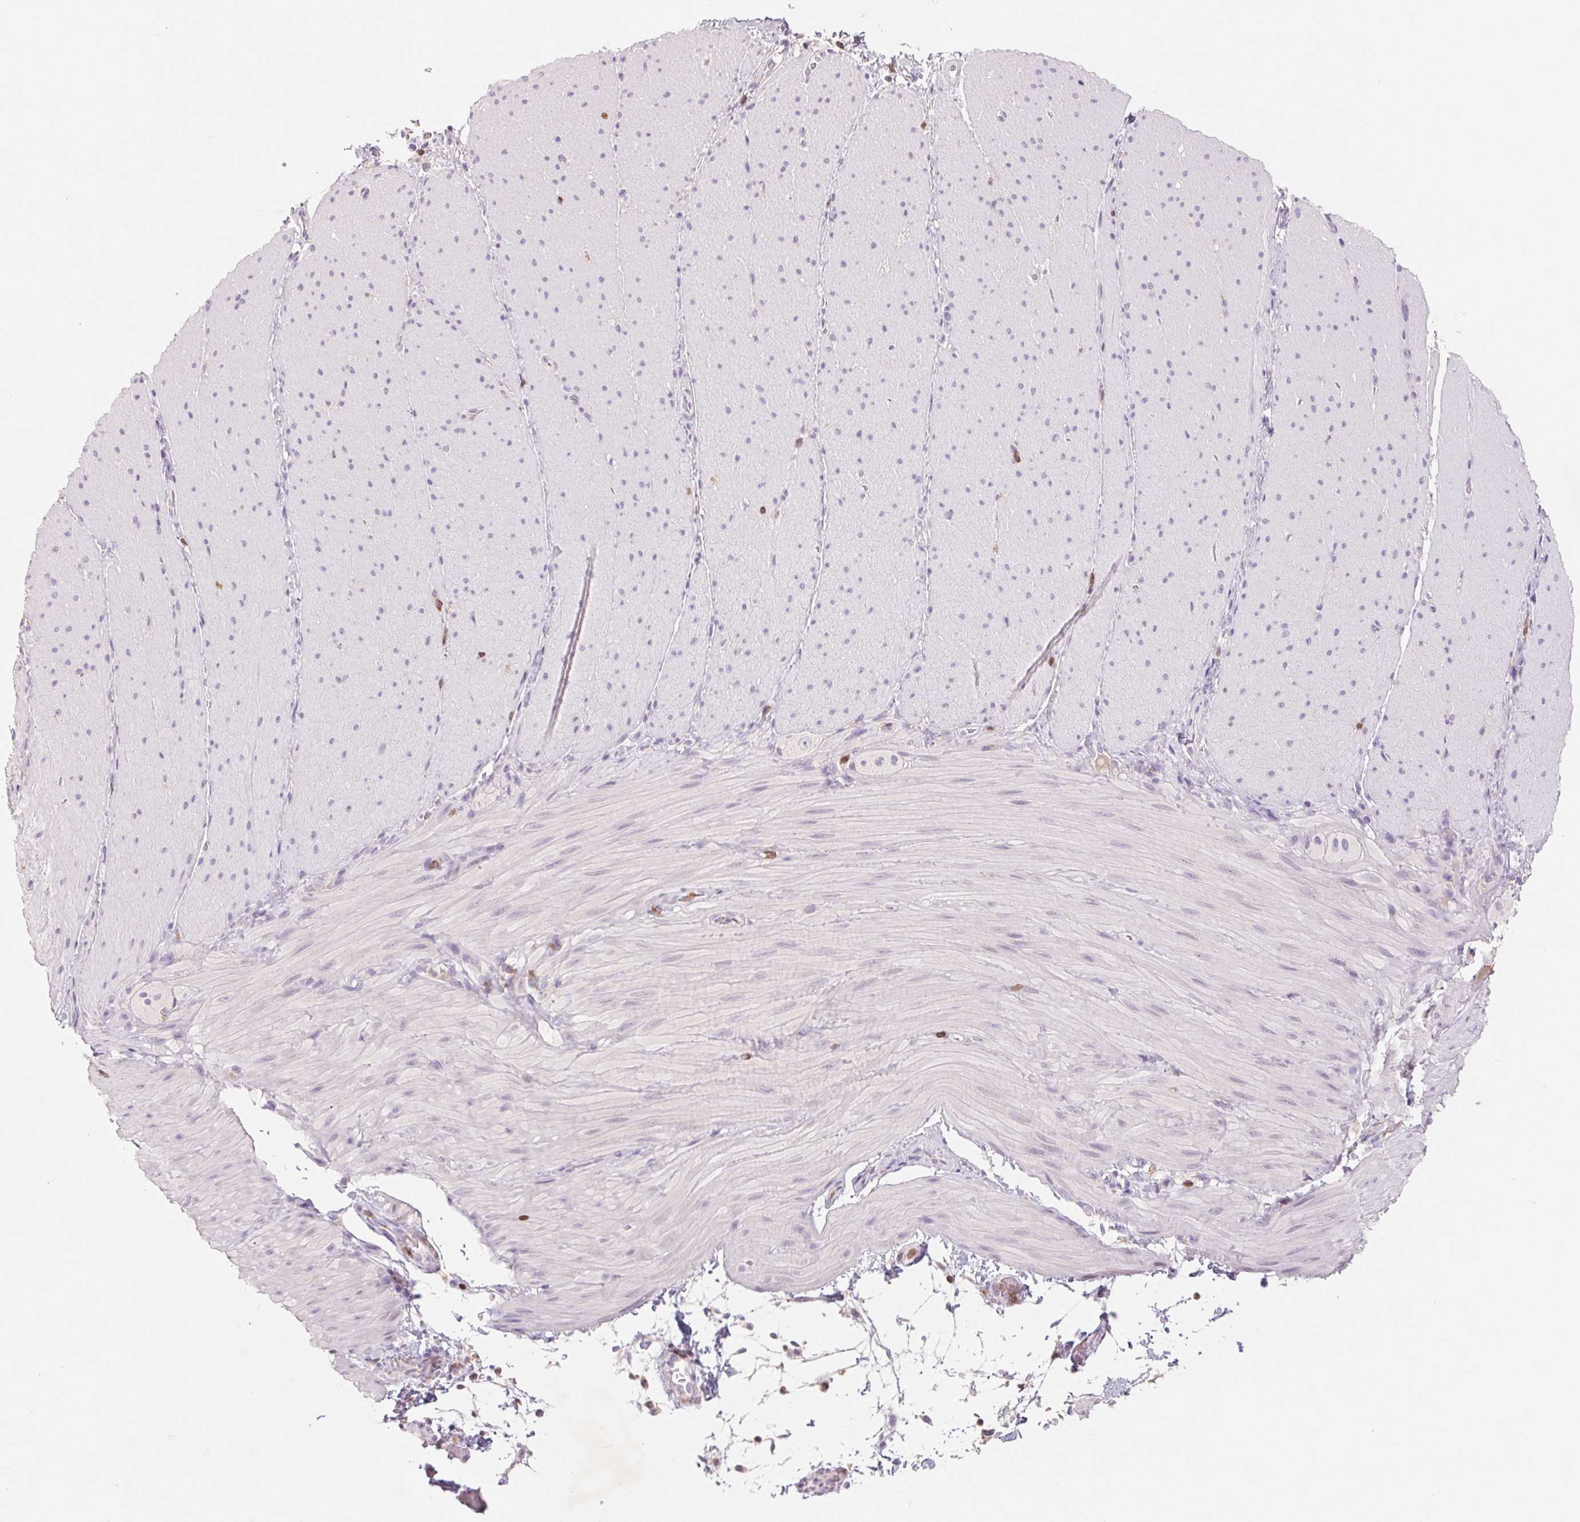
{"staining": {"intensity": "negative", "quantity": "none", "location": "none"}, "tissue": "smooth muscle", "cell_type": "Smooth muscle cells", "image_type": "normal", "snomed": [{"axis": "morphology", "description": "Normal tissue, NOS"}, {"axis": "topography", "description": "Smooth muscle"}, {"axis": "topography", "description": "Colon"}], "caption": "A high-resolution histopathology image shows immunohistochemistry staining of benign smooth muscle, which demonstrates no significant positivity in smooth muscle cells.", "gene": "KIF26A", "patient": {"sex": "male", "age": 73}}